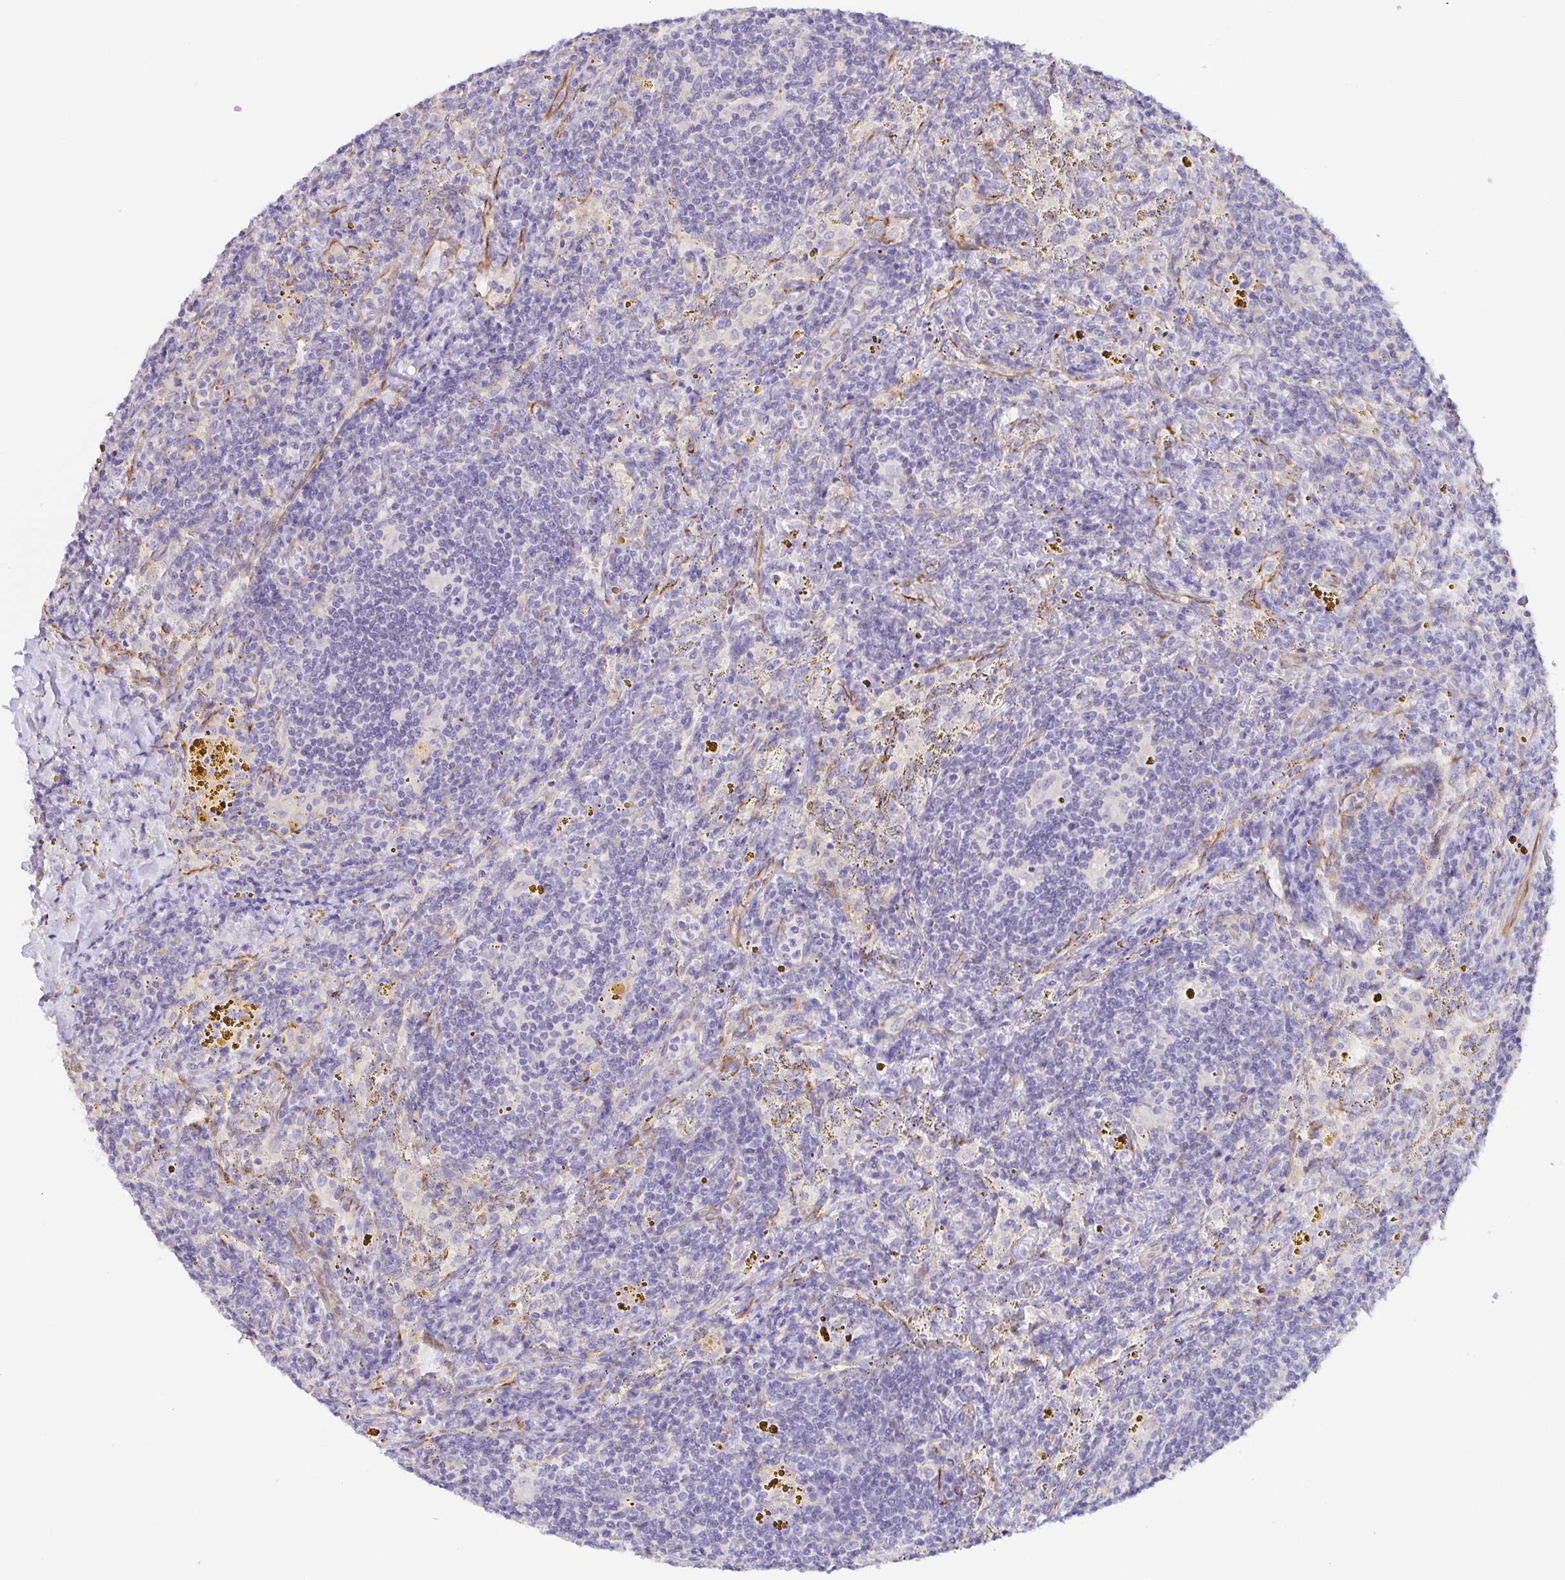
{"staining": {"intensity": "negative", "quantity": "none", "location": "none"}, "tissue": "lymphoma", "cell_type": "Tumor cells", "image_type": "cancer", "snomed": [{"axis": "morphology", "description": "Malignant lymphoma, non-Hodgkin's type, Low grade"}, {"axis": "topography", "description": "Spleen"}], "caption": "High power microscopy histopathology image of an IHC image of lymphoma, revealing no significant staining in tumor cells. (Brightfield microscopy of DAB (3,3'-diaminobenzidine) immunohistochemistry (IHC) at high magnification).", "gene": "COL17A1", "patient": {"sex": "female", "age": 70}}